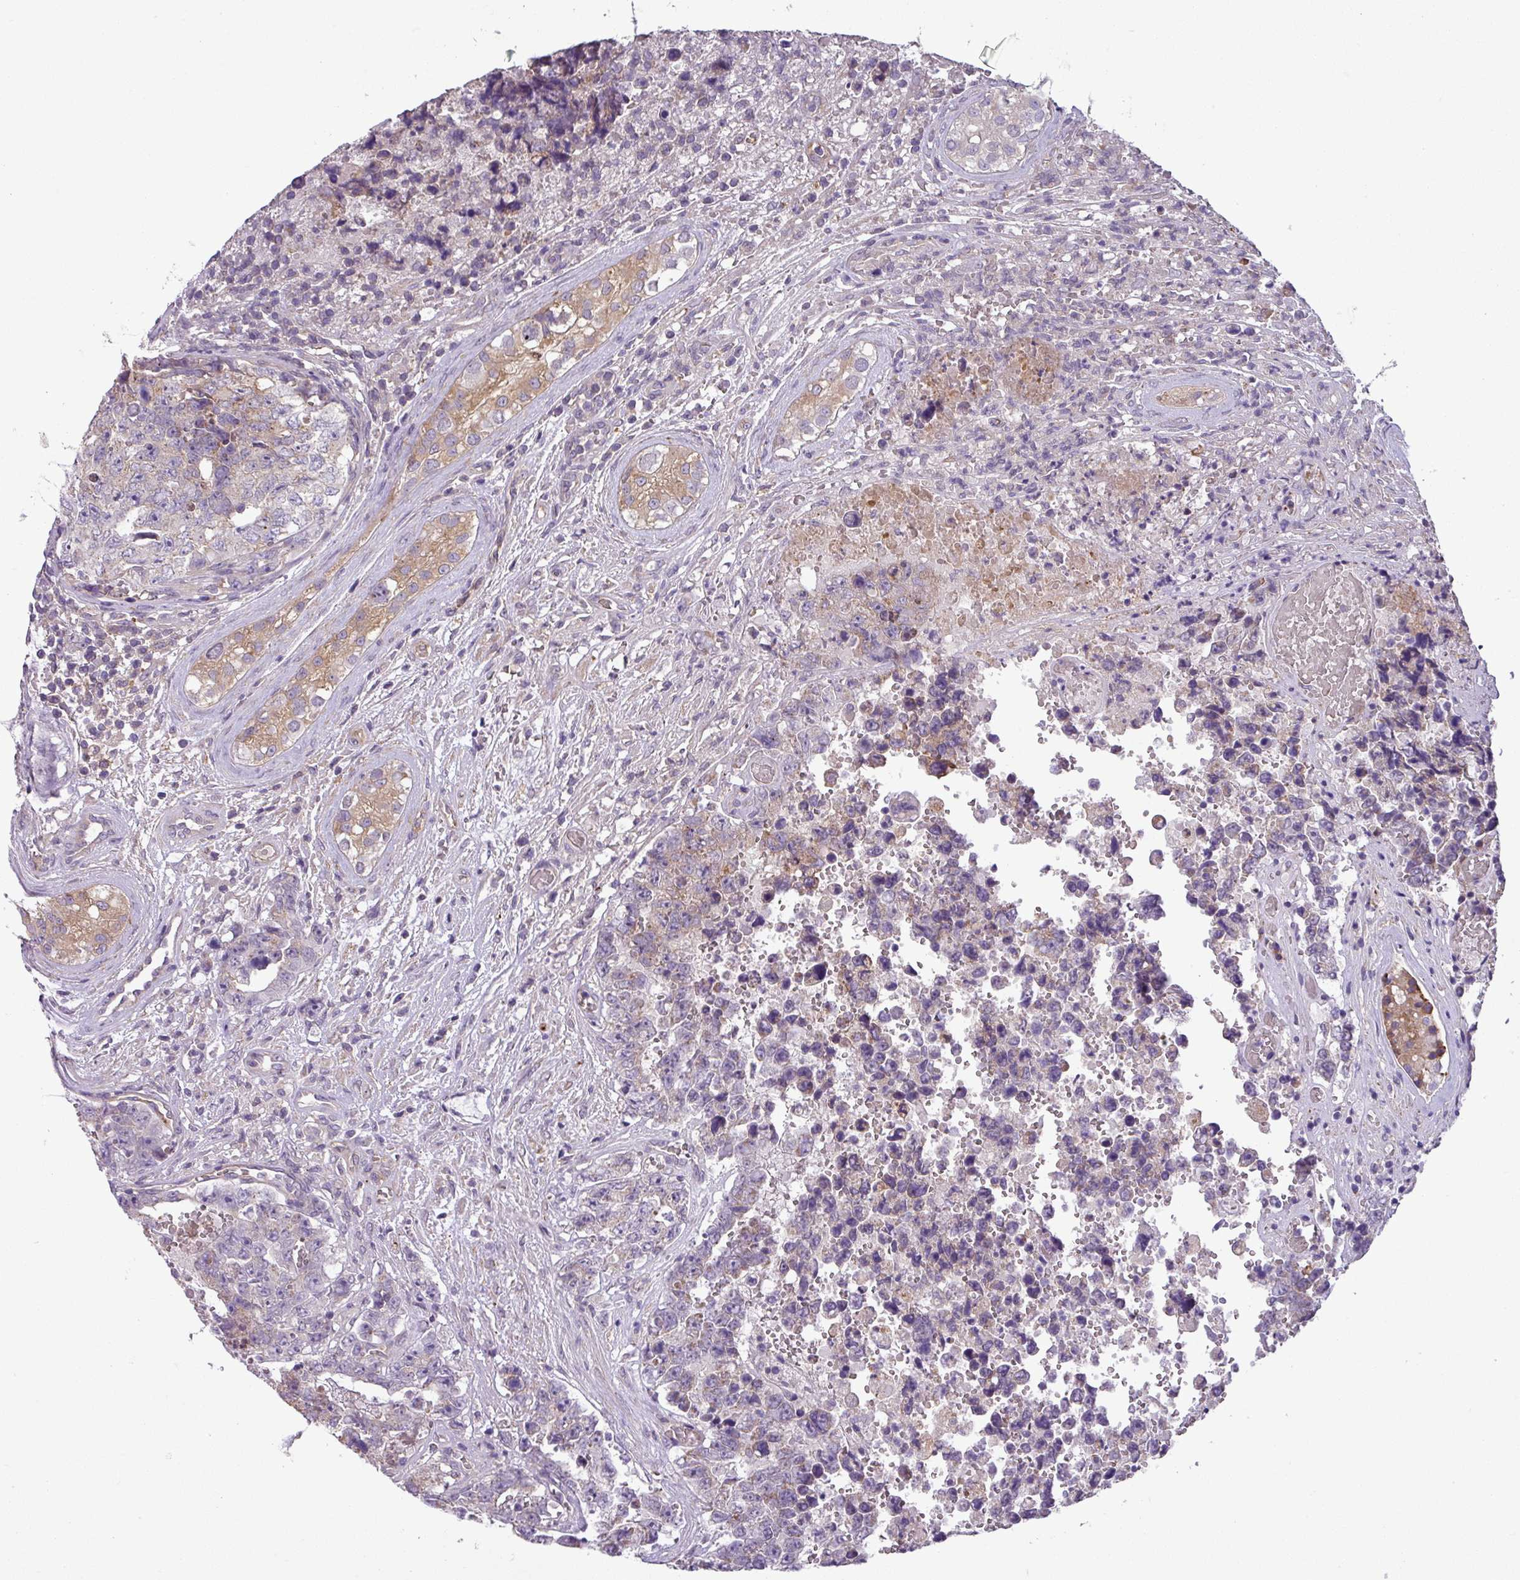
{"staining": {"intensity": "negative", "quantity": "none", "location": "none"}, "tissue": "testis cancer", "cell_type": "Tumor cells", "image_type": "cancer", "snomed": [{"axis": "morphology", "description": "Normal tissue, NOS"}, {"axis": "morphology", "description": "Carcinoma, Embryonal, NOS"}, {"axis": "topography", "description": "Testis"}, {"axis": "topography", "description": "Epididymis"}], "caption": "Immunohistochemical staining of human embryonal carcinoma (testis) exhibits no significant staining in tumor cells. (DAB immunohistochemistry, high magnification).", "gene": "SLC23A2", "patient": {"sex": "male", "age": 25}}